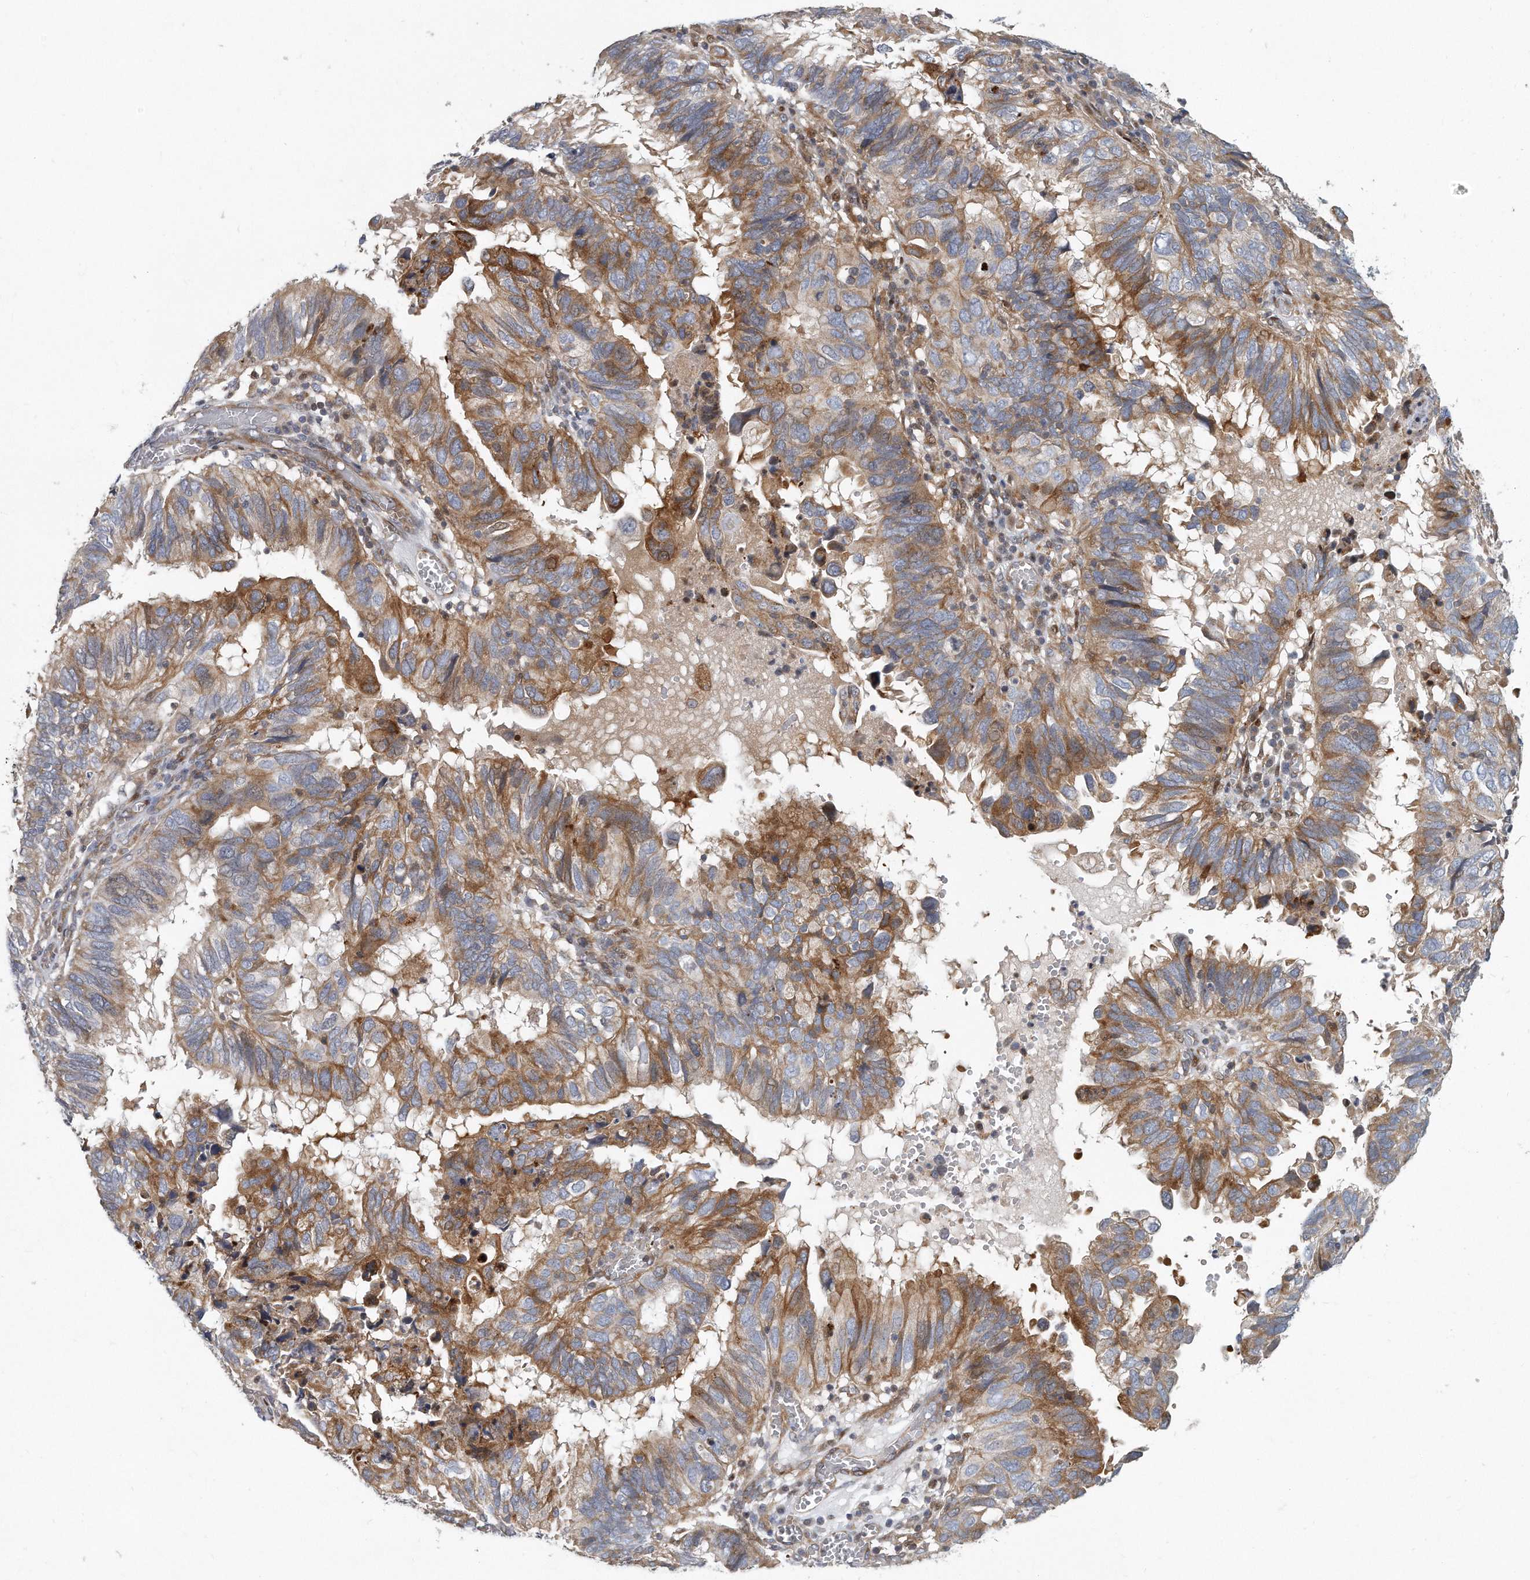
{"staining": {"intensity": "moderate", "quantity": ">75%", "location": "cytoplasmic/membranous"}, "tissue": "endometrial cancer", "cell_type": "Tumor cells", "image_type": "cancer", "snomed": [{"axis": "morphology", "description": "Adenocarcinoma, NOS"}, {"axis": "topography", "description": "Uterus"}], "caption": "Protein expression analysis of human endometrial cancer (adenocarcinoma) reveals moderate cytoplasmic/membranous staining in approximately >75% of tumor cells. (DAB (3,3'-diaminobenzidine) IHC, brown staining for protein, blue staining for nuclei).", "gene": "PCDH8", "patient": {"sex": "female", "age": 77}}